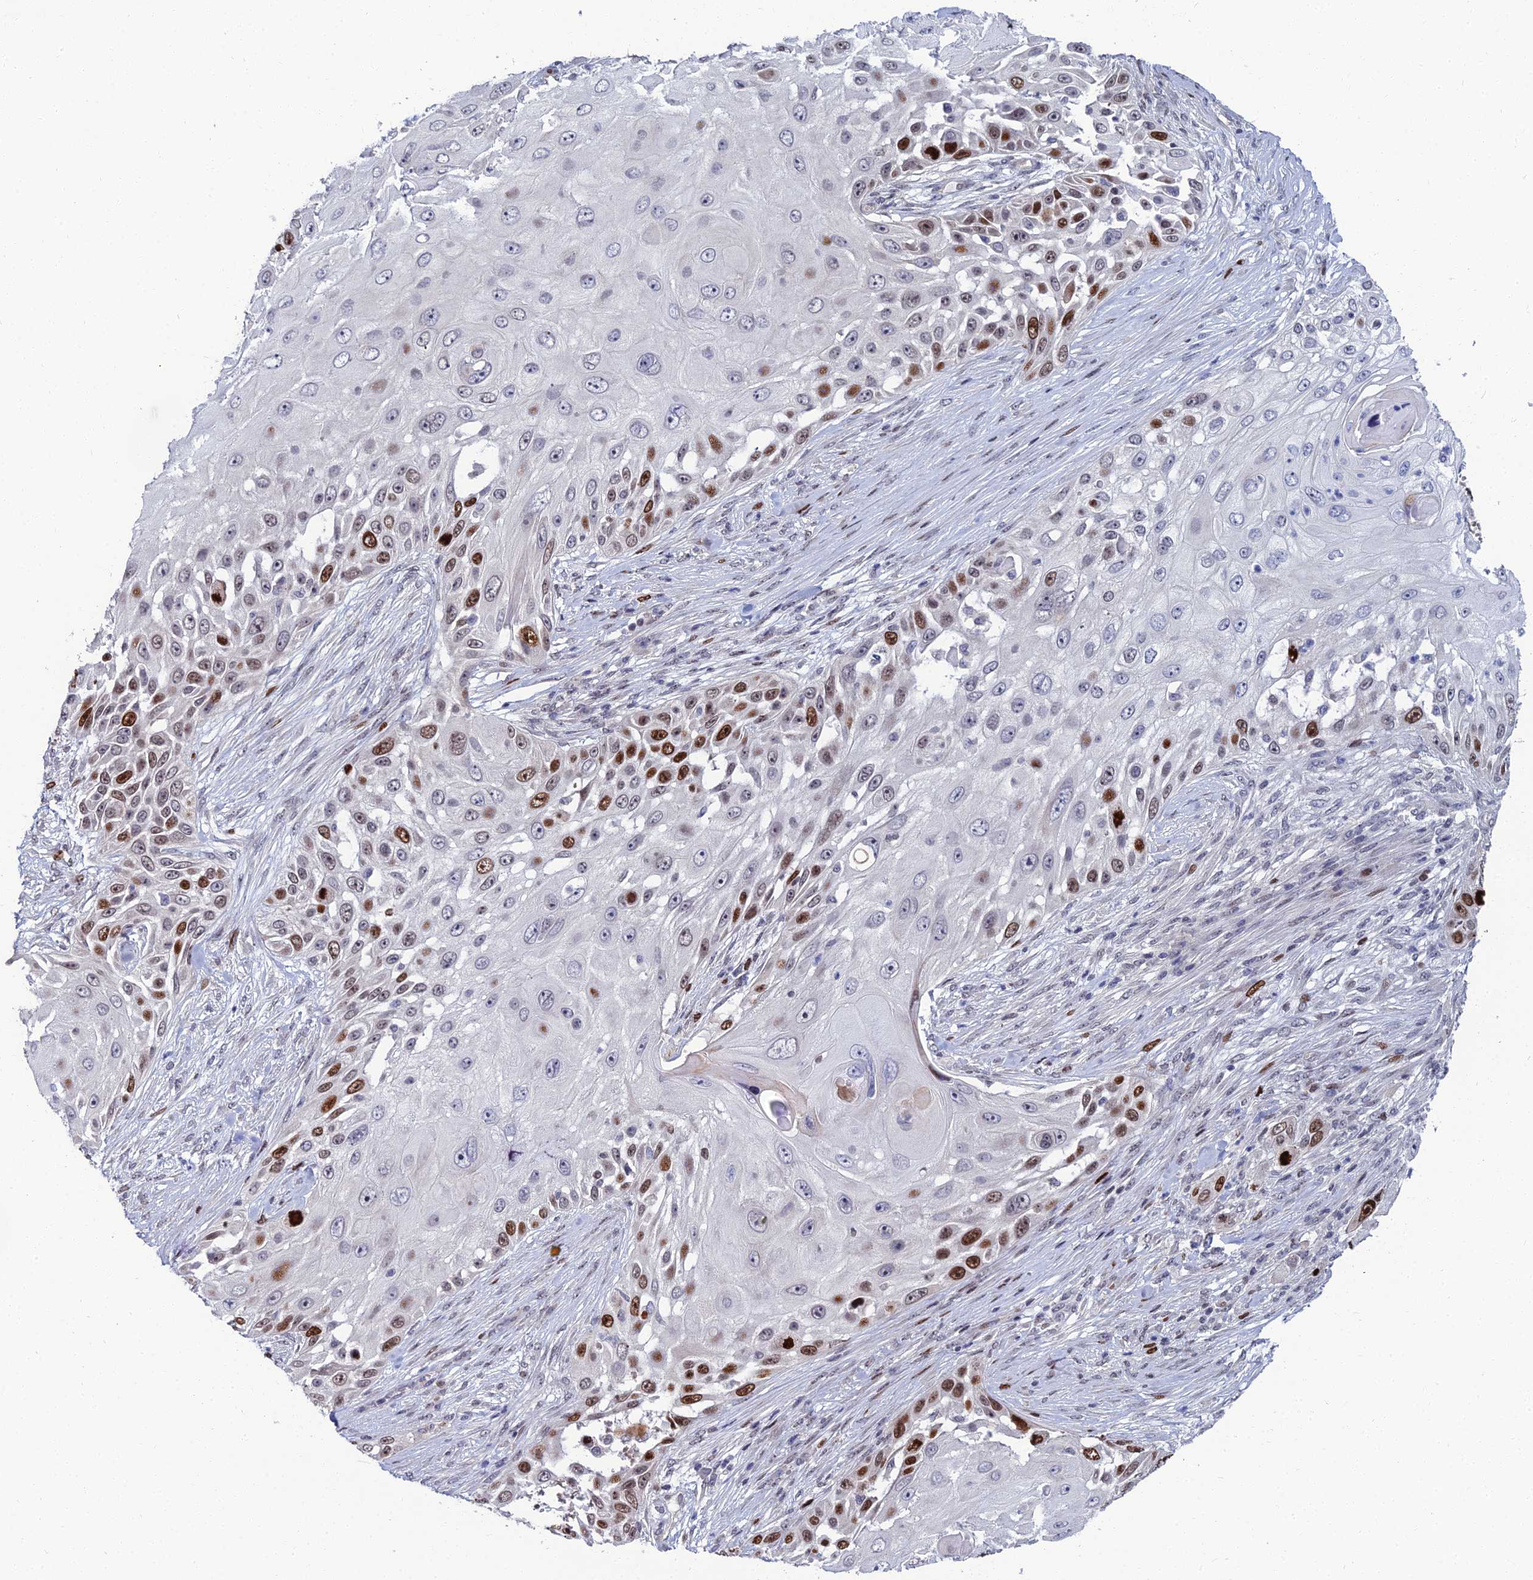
{"staining": {"intensity": "strong", "quantity": "<25%", "location": "nuclear"}, "tissue": "skin cancer", "cell_type": "Tumor cells", "image_type": "cancer", "snomed": [{"axis": "morphology", "description": "Squamous cell carcinoma, NOS"}, {"axis": "topography", "description": "Skin"}], "caption": "Skin squamous cell carcinoma stained with immunohistochemistry reveals strong nuclear positivity in about <25% of tumor cells.", "gene": "TAF9B", "patient": {"sex": "female", "age": 44}}